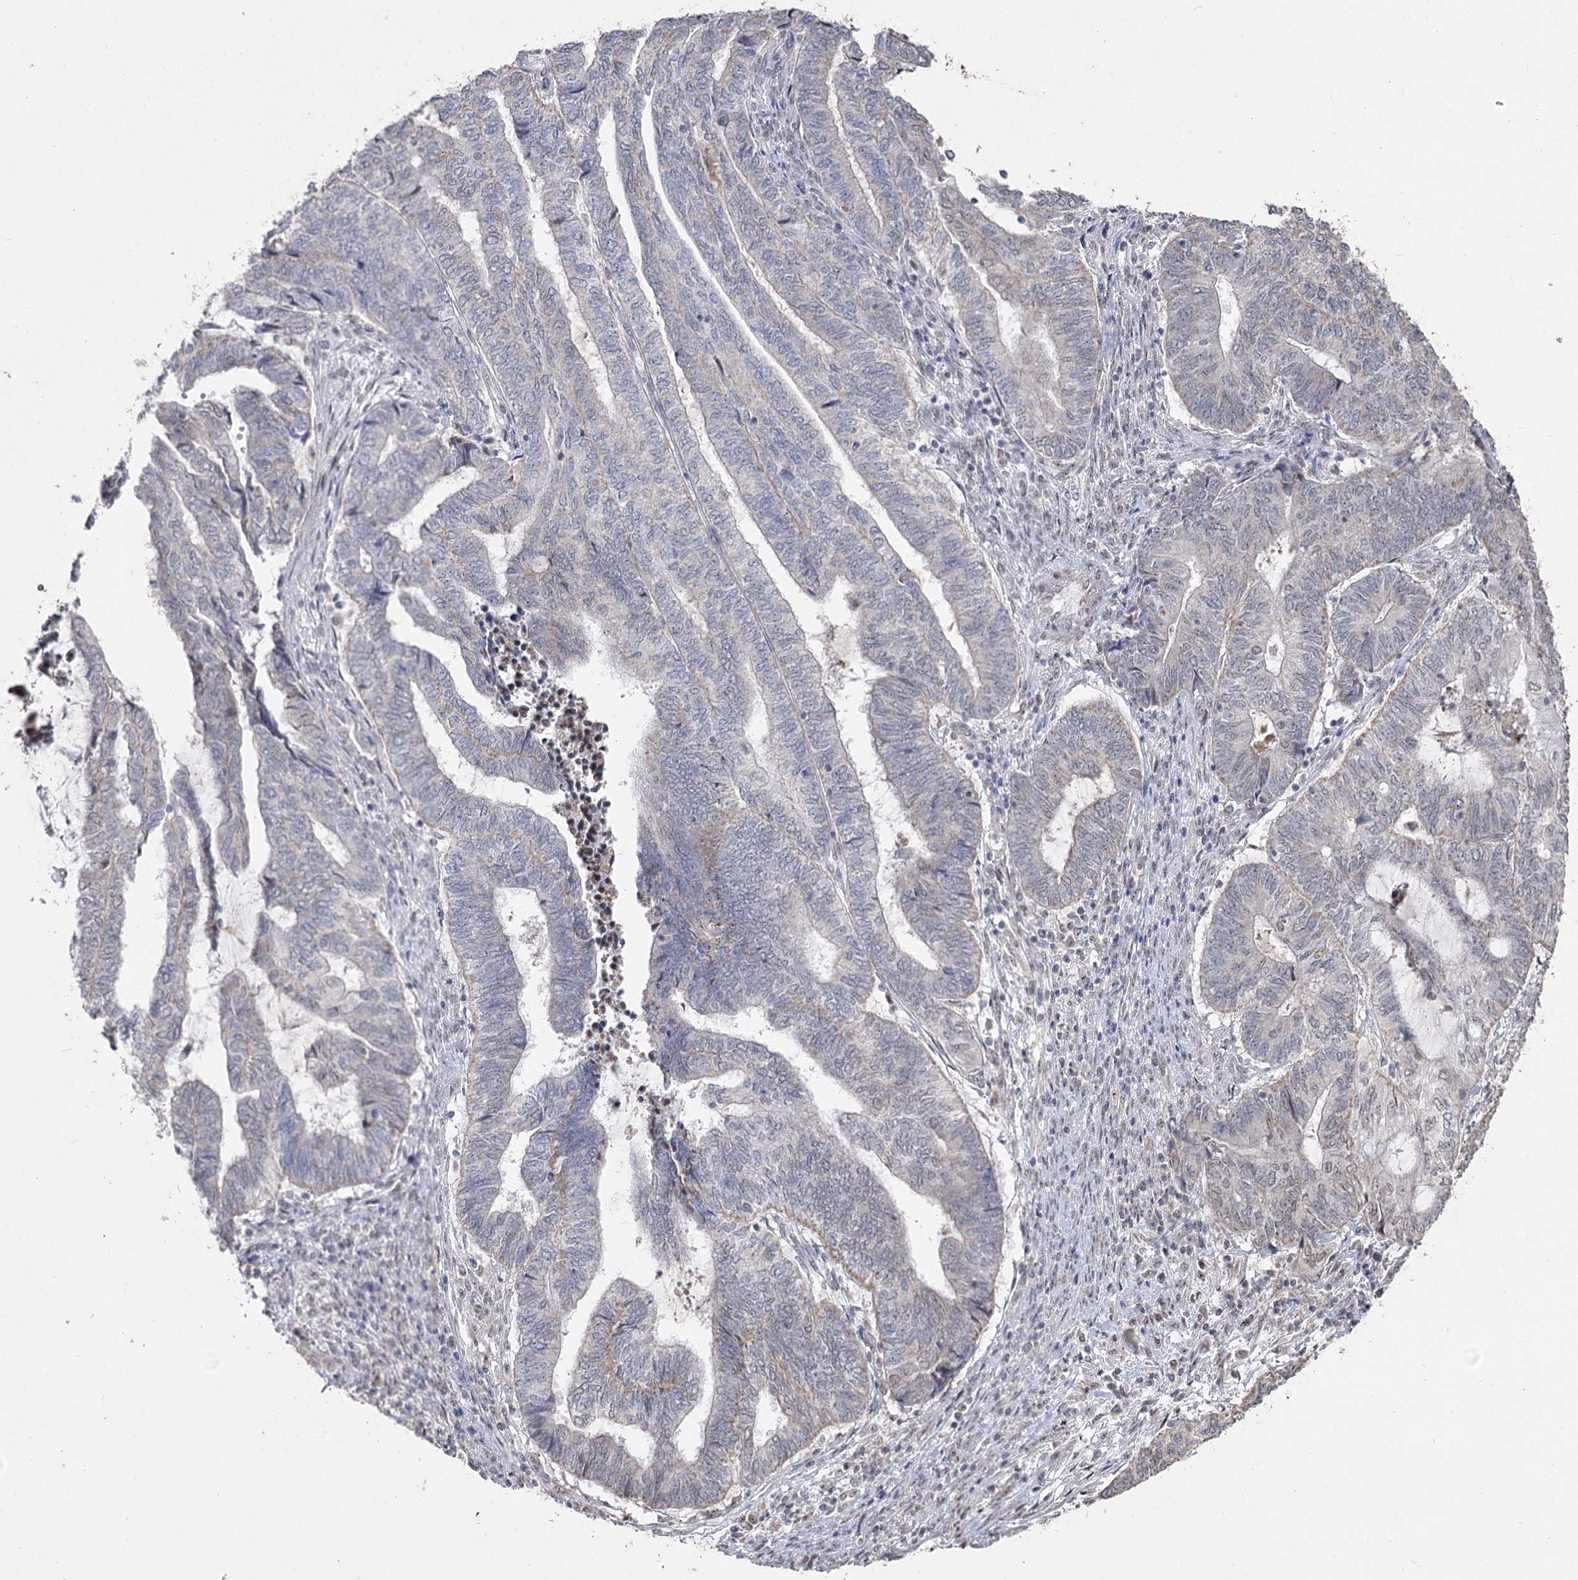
{"staining": {"intensity": "negative", "quantity": "none", "location": "none"}, "tissue": "endometrial cancer", "cell_type": "Tumor cells", "image_type": "cancer", "snomed": [{"axis": "morphology", "description": "Adenocarcinoma, NOS"}, {"axis": "topography", "description": "Uterus"}, {"axis": "topography", "description": "Endometrium"}], "caption": "This image is of adenocarcinoma (endometrial) stained with immunohistochemistry (IHC) to label a protein in brown with the nuclei are counter-stained blue. There is no positivity in tumor cells.", "gene": "RUFY4", "patient": {"sex": "female", "age": 70}}